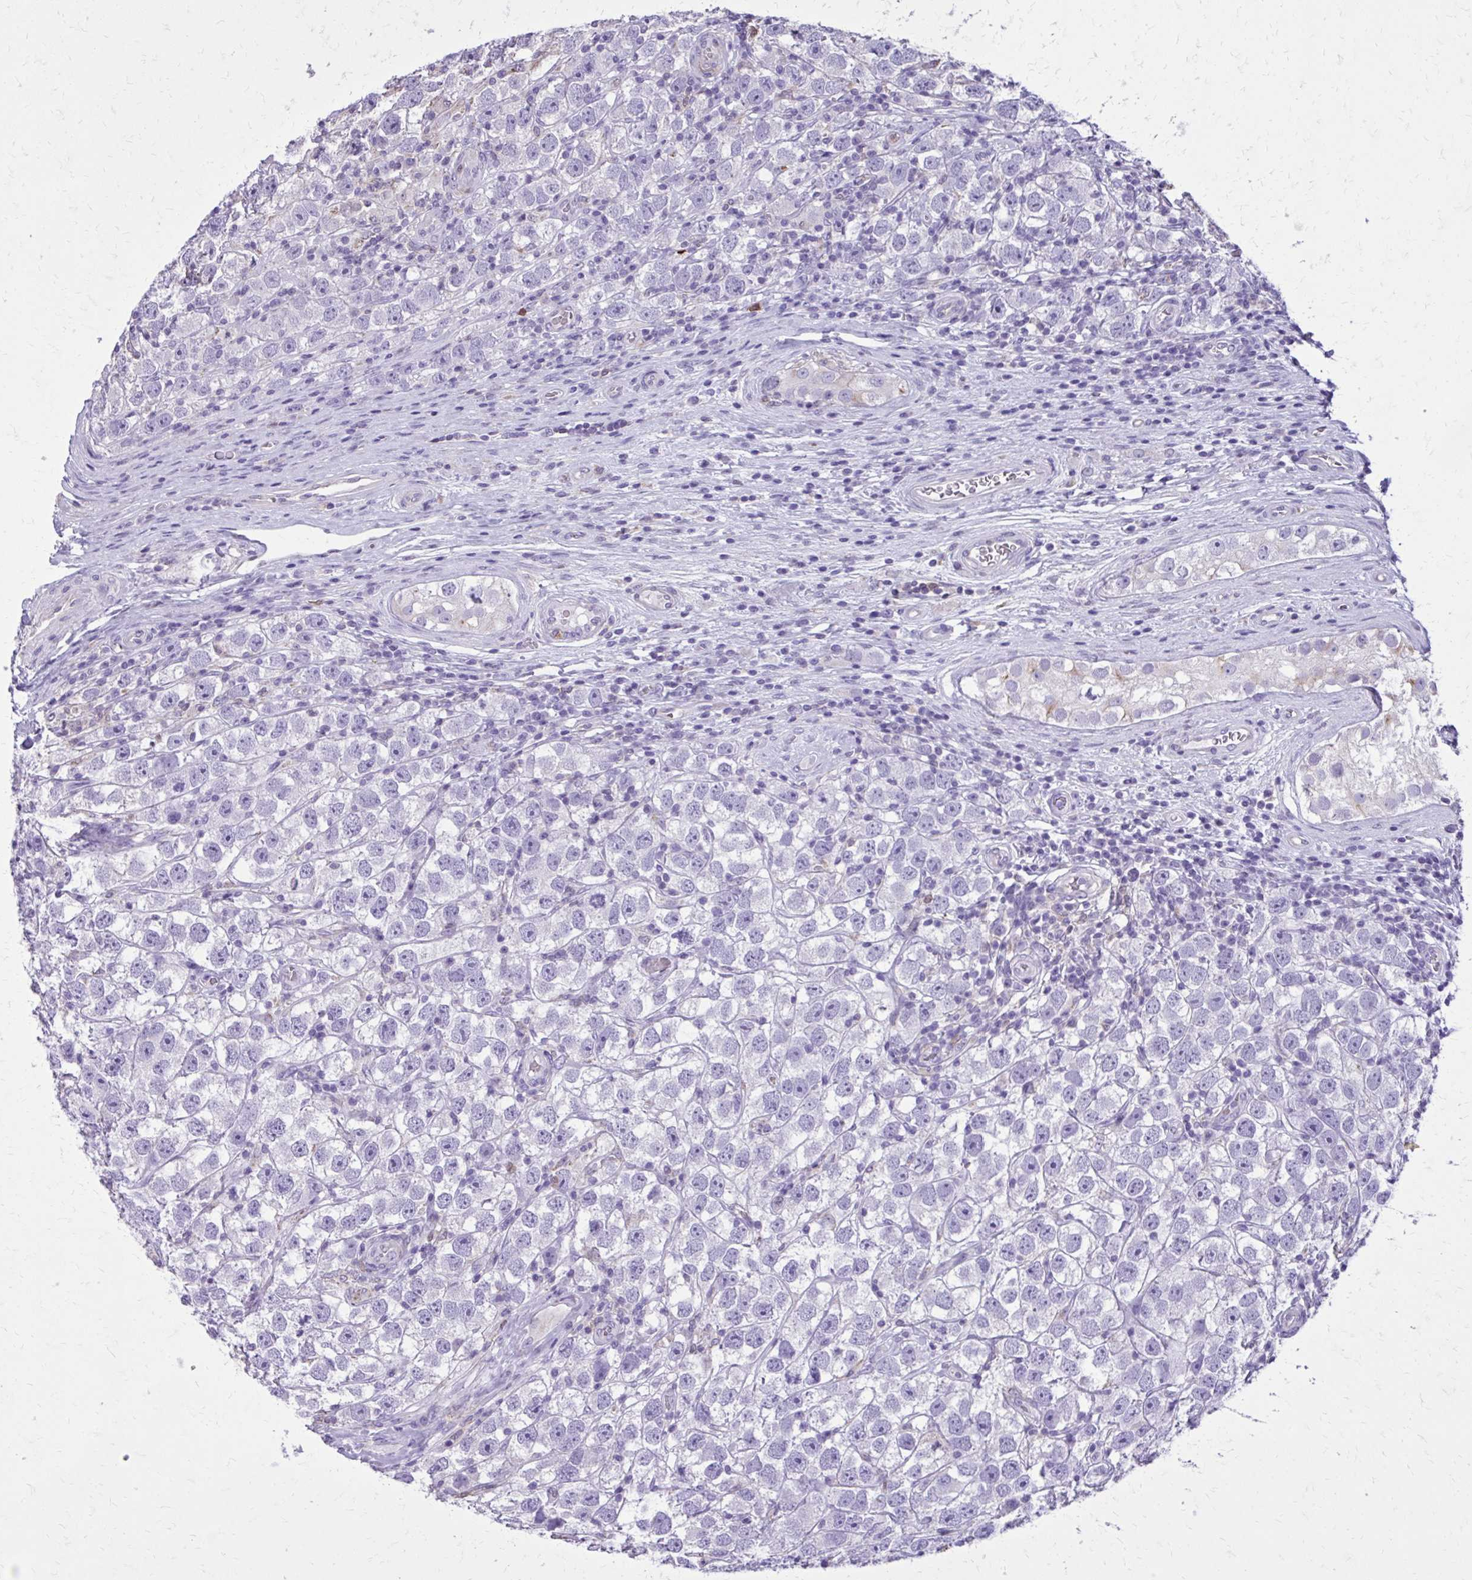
{"staining": {"intensity": "negative", "quantity": "none", "location": "none"}, "tissue": "testis cancer", "cell_type": "Tumor cells", "image_type": "cancer", "snomed": [{"axis": "morphology", "description": "Seminoma, NOS"}, {"axis": "topography", "description": "Testis"}], "caption": "DAB immunohistochemical staining of human testis cancer shows no significant positivity in tumor cells.", "gene": "CAT", "patient": {"sex": "male", "age": 26}}